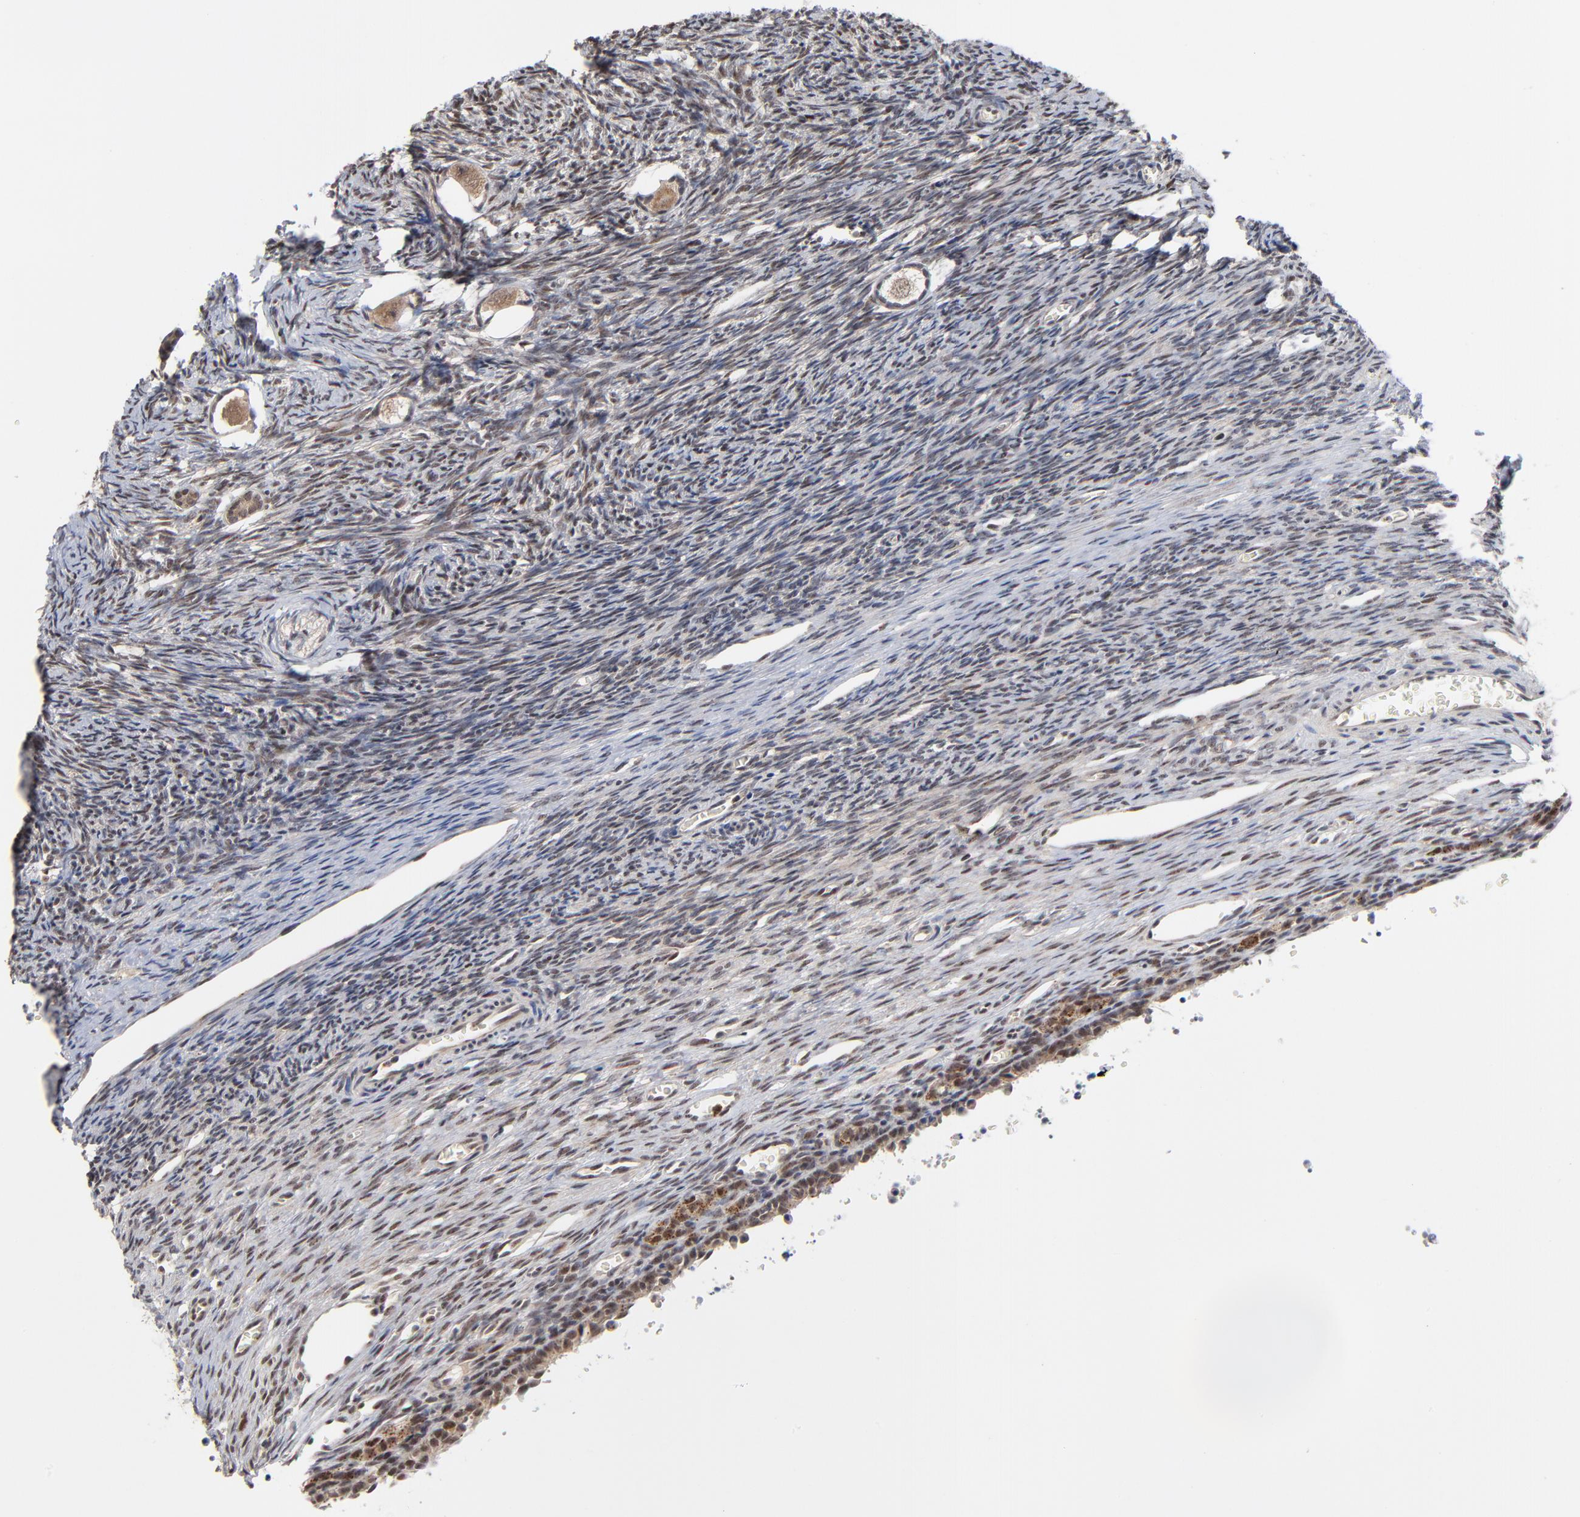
{"staining": {"intensity": "weak", "quantity": "25%-75%", "location": "nuclear"}, "tissue": "ovary", "cell_type": "Ovarian stroma cells", "image_type": "normal", "snomed": [{"axis": "morphology", "description": "Normal tissue, NOS"}, {"axis": "topography", "description": "Ovary"}], "caption": "Protein staining demonstrates weak nuclear staining in approximately 25%-75% of ovarian stroma cells in normal ovary.", "gene": "ZNF419", "patient": {"sex": "female", "age": 27}}